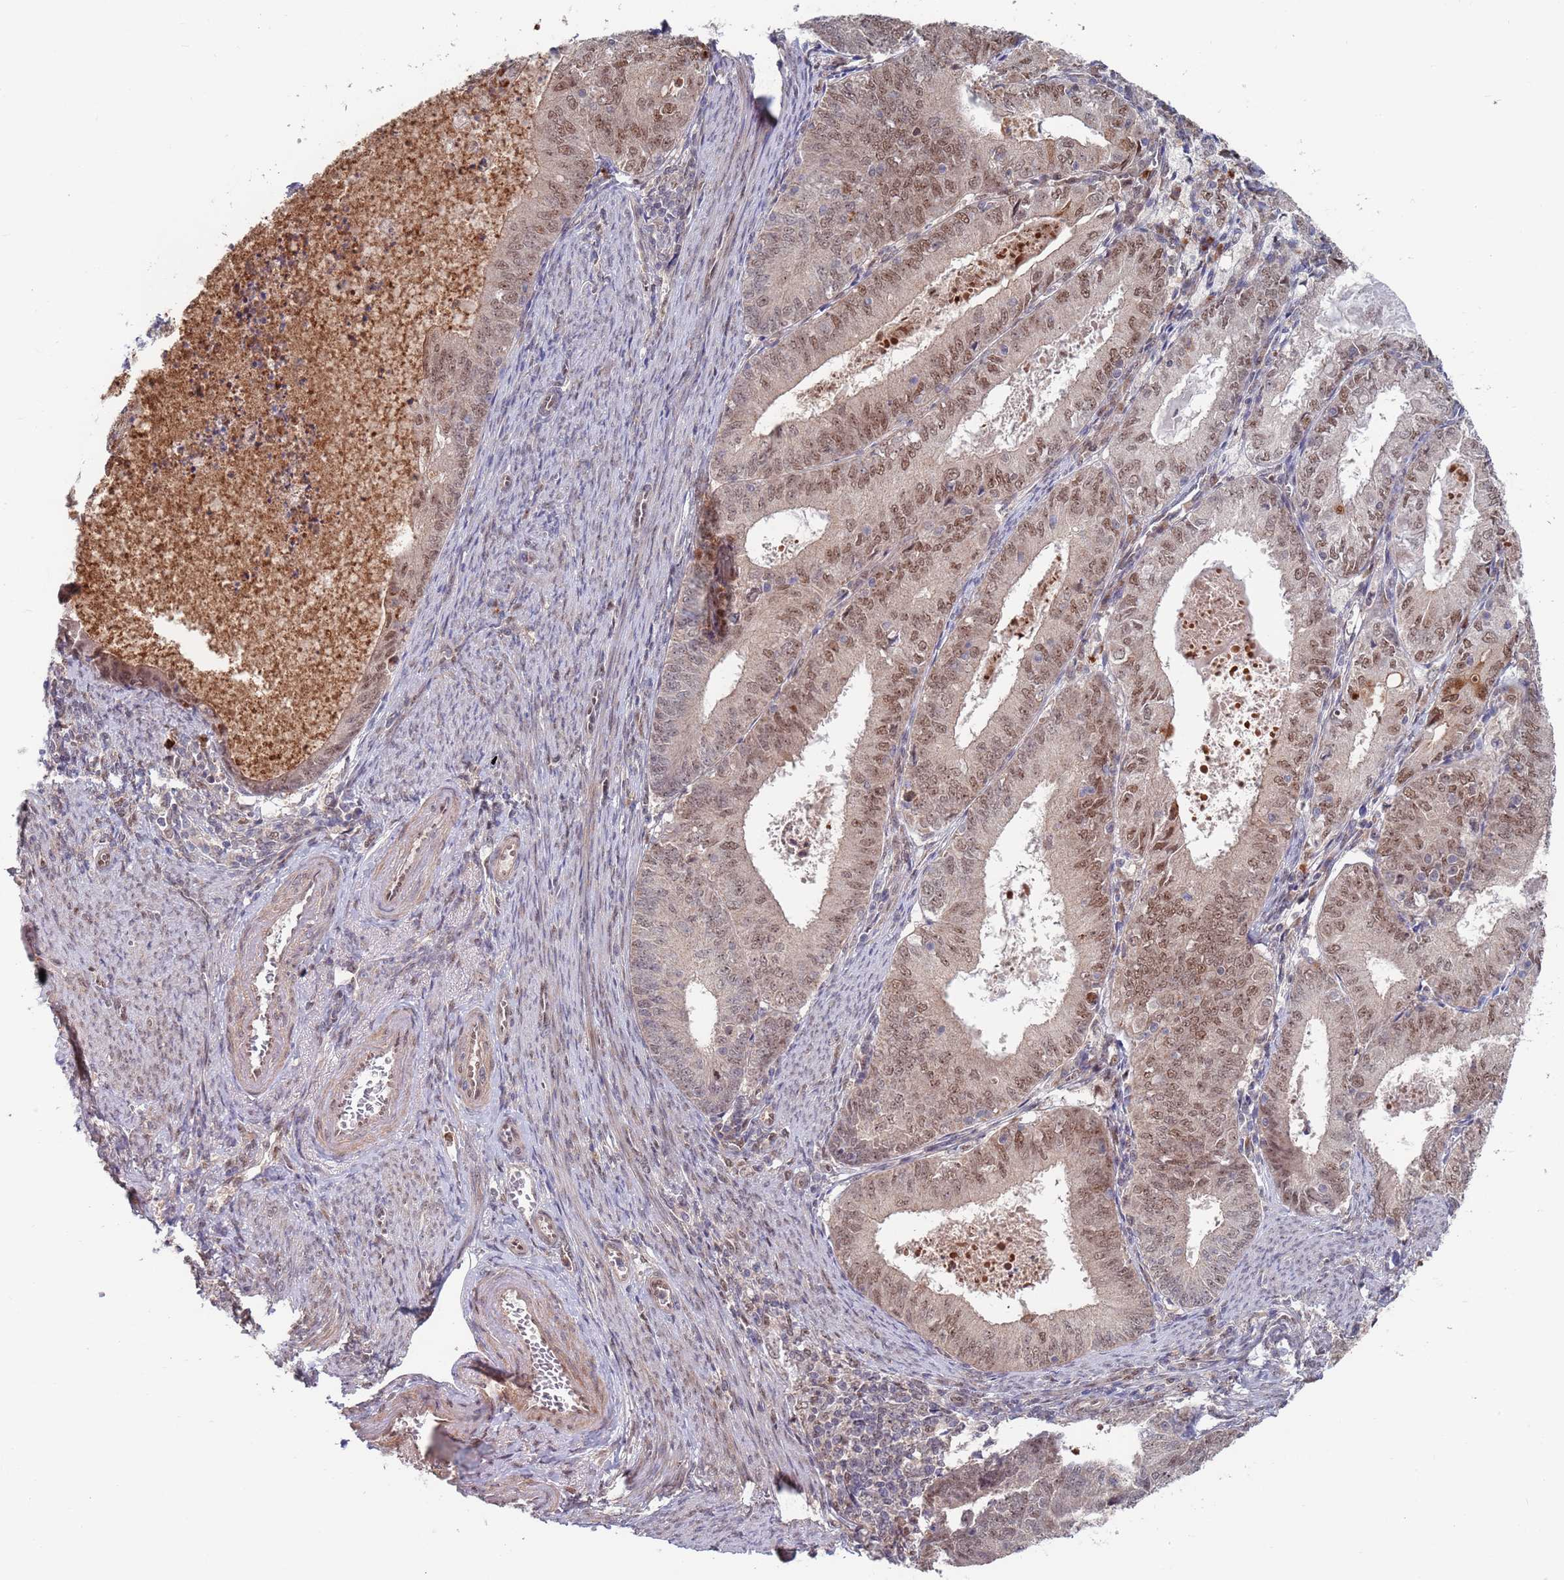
{"staining": {"intensity": "weak", "quantity": ">75%", "location": "nuclear"}, "tissue": "endometrial cancer", "cell_type": "Tumor cells", "image_type": "cancer", "snomed": [{"axis": "morphology", "description": "Adenocarcinoma, NOS"}, {"axis": "topography", "description": "Endometrium"}], "caption": "Adenocarcinoma (endometrial) tissue shows weak nuclear staining in about >75% of tumor cells, visualized by immunohistochemistry.", "gene": "RPP25", "patient": {"sex": "female", "age": 57}}